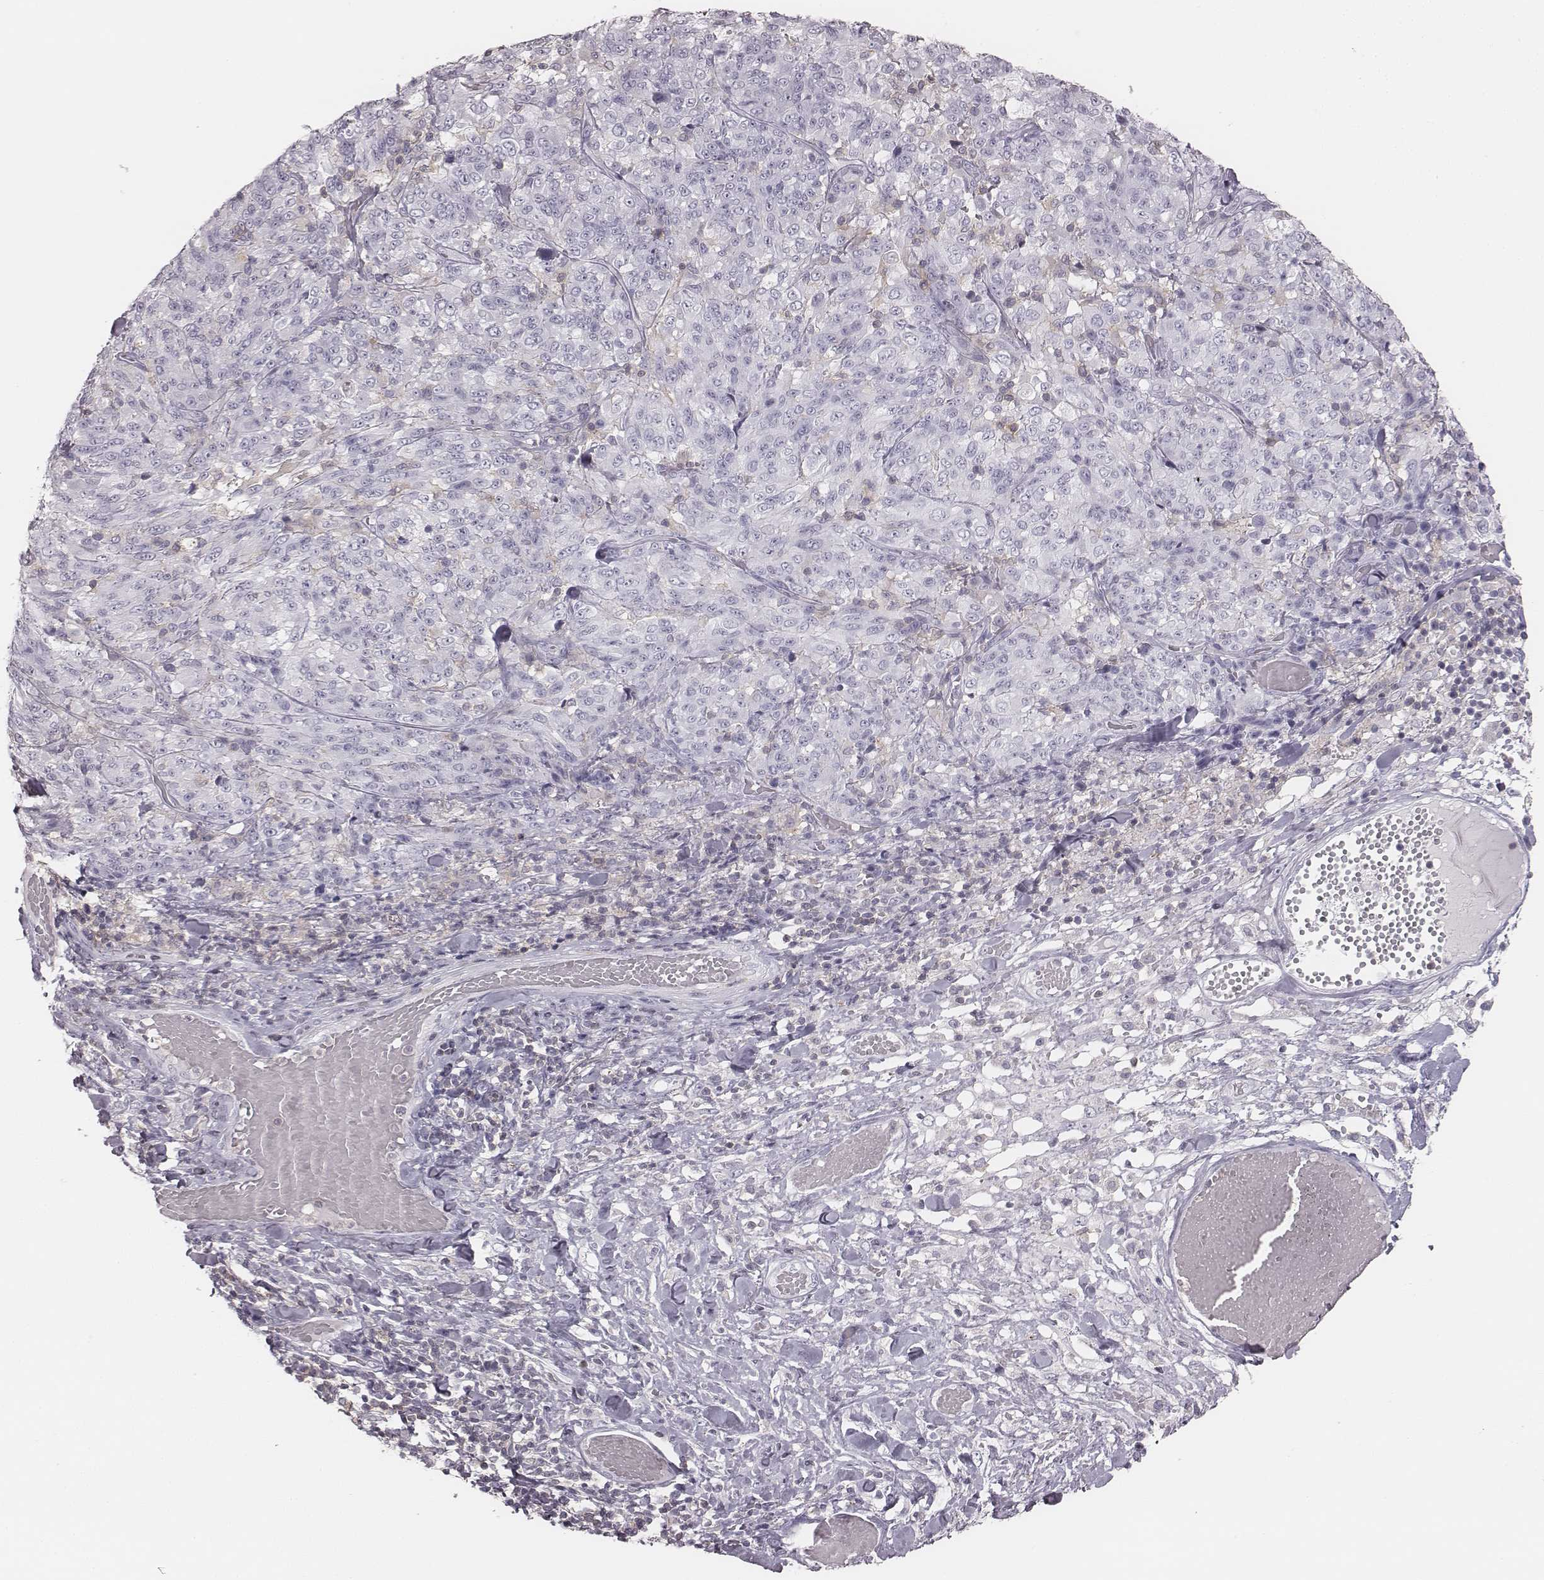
{"staining": {"intensity": "negative", "quantity": "none", "location": "none"}, "tissue": "melanoma", "cell_type": "Tumor cells", "image_type": "cancer", "snomed": [{"axis": "morphology", "description": "Malignant melanoma, NOS"}, {"axis": "topography", "description": "Skin"}], "caption": "IHC micrograph of human malignant melanoma stained for a protein (brown), which reveals no staining in tumor cells. (Stains: DAB IHC with hematoxylin counter stain, Microscopy: brightfield microscopy at high magnification).", "gene": "ZNF365", "patient": {"sex": "female", "age": 91}}